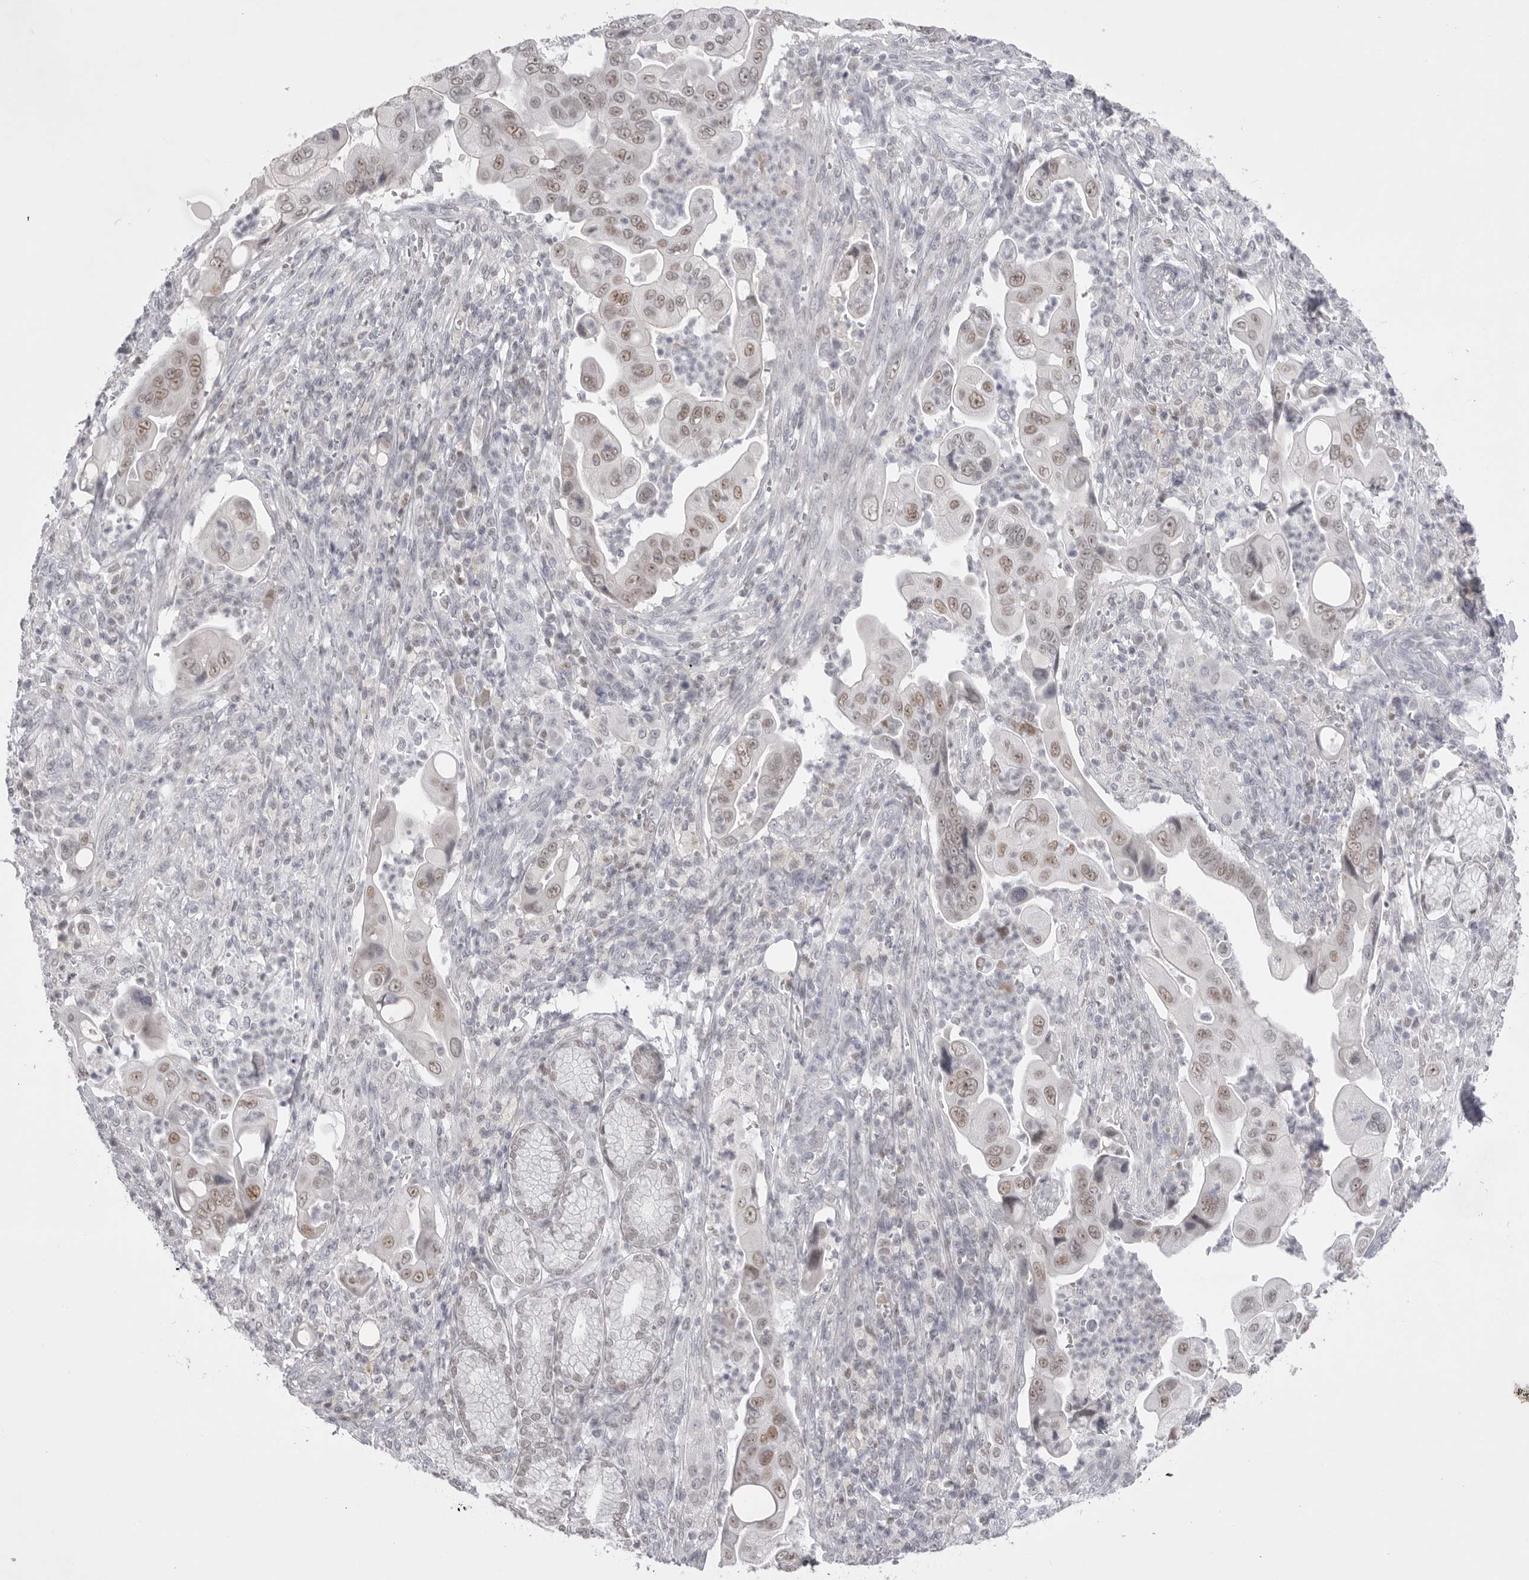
{"staining": {"intensity": "weak", "quantity": ">75%", "location": "nuclear"}, "tissue": "pancreatic cancer", "cell_type": "Tumor cells", "image_type": "cancer", "snomed": [{"axis": "morphology", "description": "Adenocarcinoma, NOS"}, {"axis": "topography", "description": "Pancreas"}], "caption": "The histopathology image displays immunohistochemical staining of adenocarcinoma (pancreatic). There is weak nuclear positivity is identified in about >75% of tumor cells.", "gene": "ZBTB7B", "patient": {"sex": "male", "age": 78}}